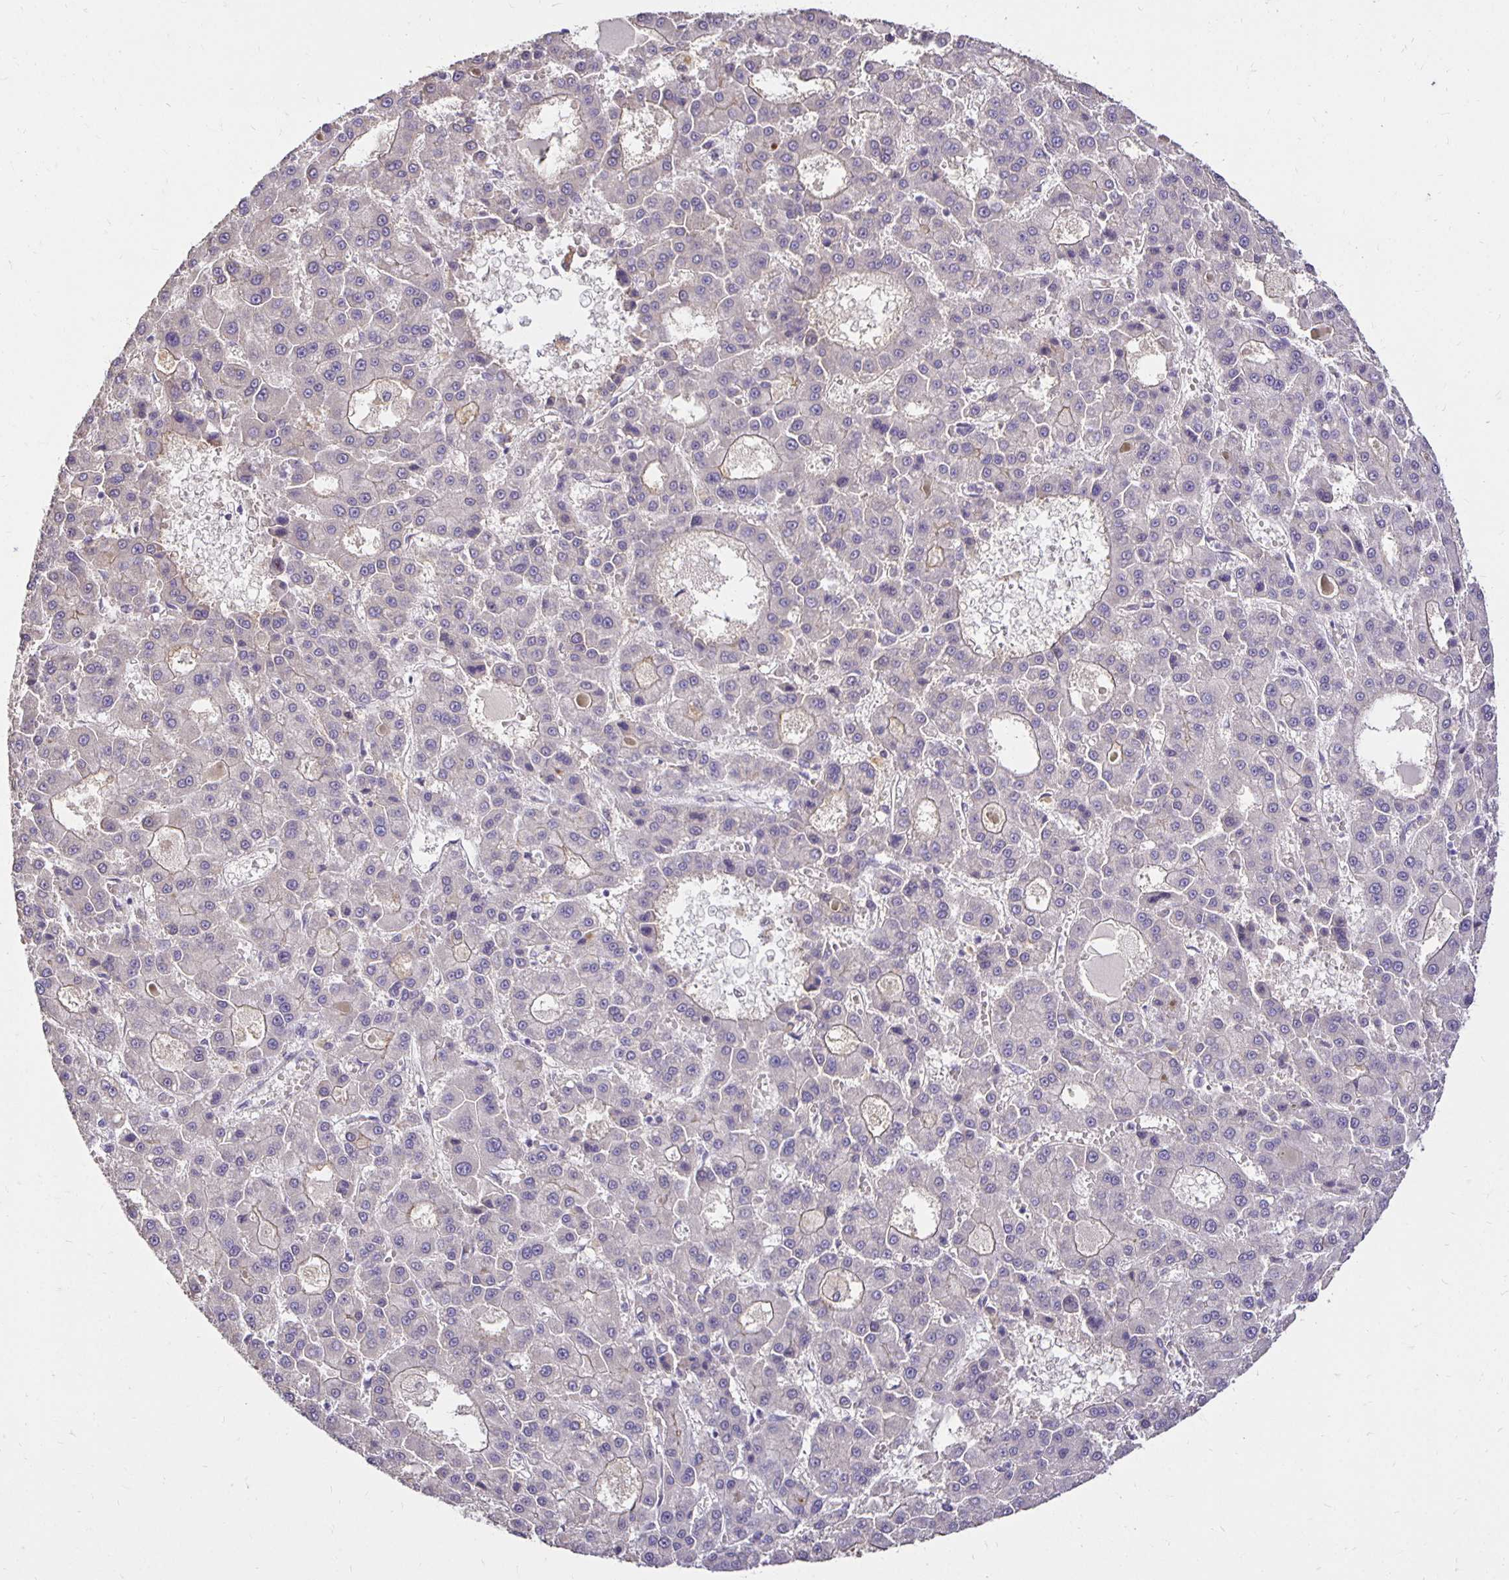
{"staining": {"intensity": "negative", "quantity": "none", "location": "none"}, "tissue": "liver cancer", "cell_type": "Tumor cells", "image_type": "cancer", "snomed": [{"axis": "morphology", "description": "Carcinoma, Hepatocellular, NOS"}, {"axis": "topography", "description": "Liver"}], "caption": "An image of human liver cancer (hepatocellular carcinoma) is negative for staining in tumor cells.", "gene": "PNPLA3", "patient": {"sex": "male", "age": 70}}